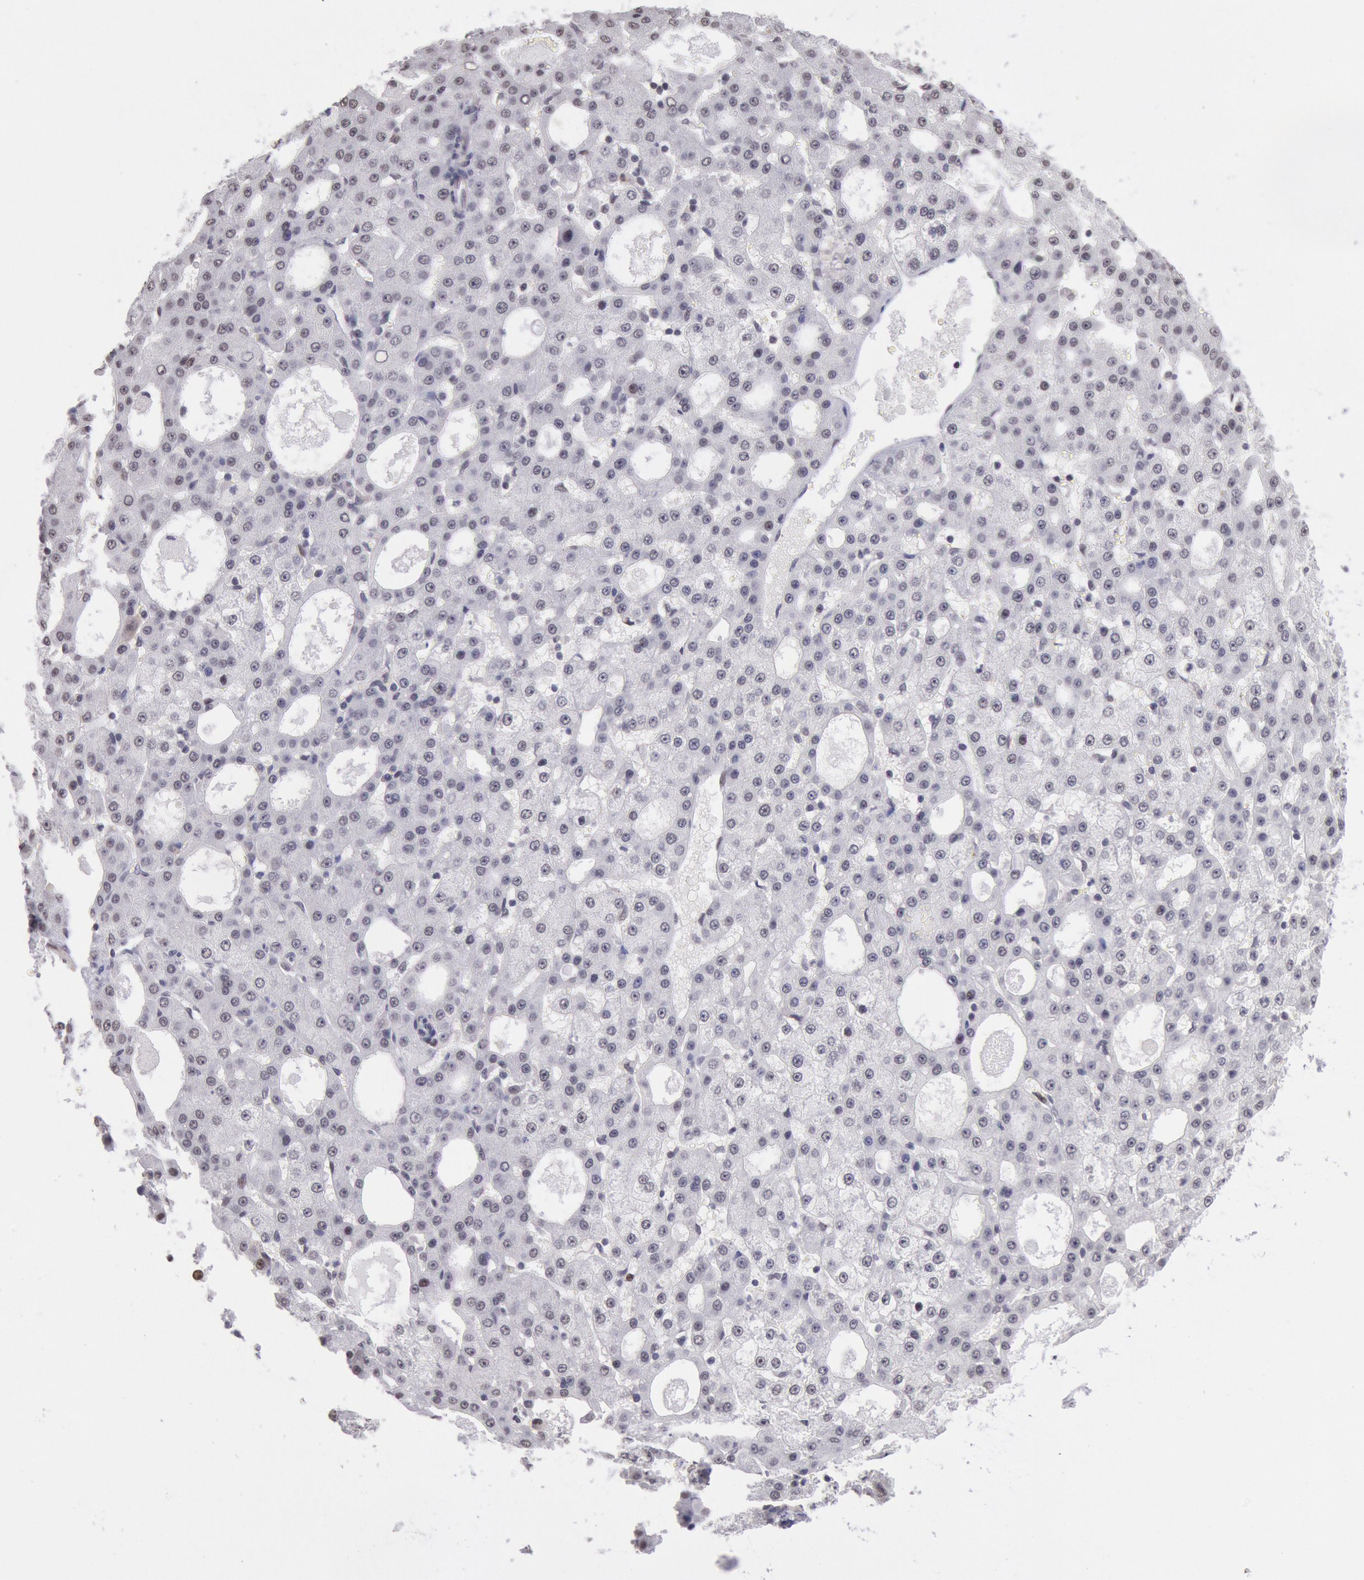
{"staining": {"intensity": "negative", "quantity": "none", "location": "none"}, "tissue": "liver cancer", "cell_type": "Tumor cells", "image_type": "cancer", "snomed": [{"axis": "morphology", "description": "Carcinoma, Hepatocellular, NOS"}, {"axis": "topography", "description": "Liver"}], "caption": "Hepatocellular carcinoma (liver) was stained to show a protein in brown. There is no significant positivity in tumor cells.", "gene": "MYH7", "patient": {"sex": "male", "age": 47}}